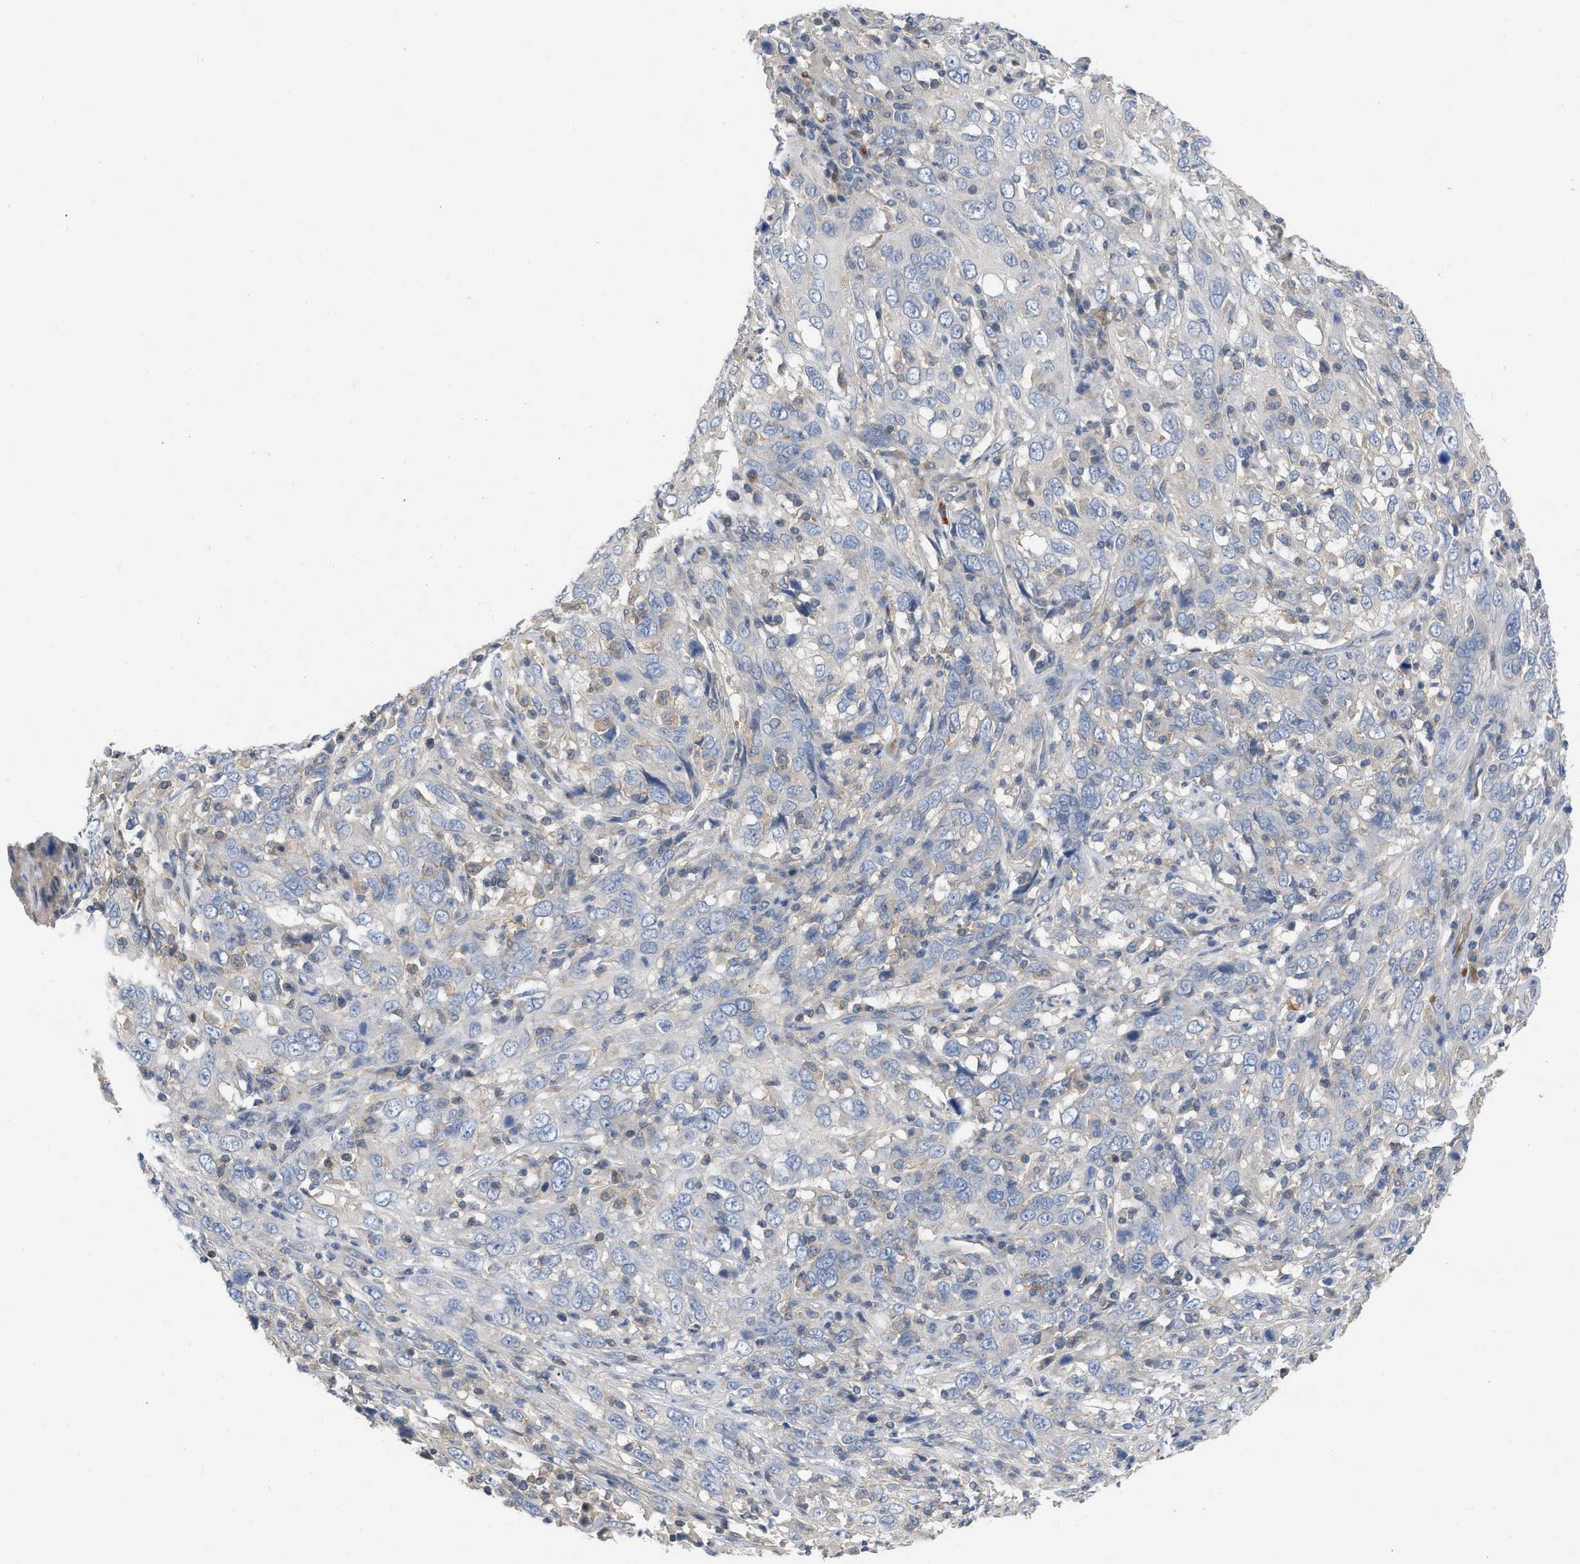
{"staining": {"intensity": "negative", "quantity": "none", "location": "none"}, "tissue": "cervical cancer", "cell_type": "Tumor cells", "image_type": "cancer", "snomed": [{"axis": "morphology", "description": "Squamous cell carcinoma, NOS"}, {"axis": "topography", "description": "Cervix"}], "caption": "Human cervical cancer stained for a protein using immunohistochemistry (IHC) demonstrates no positivity in tumor cells.", "gene": "TMEM131", "patient": {"sex": "female", "age": 46}}